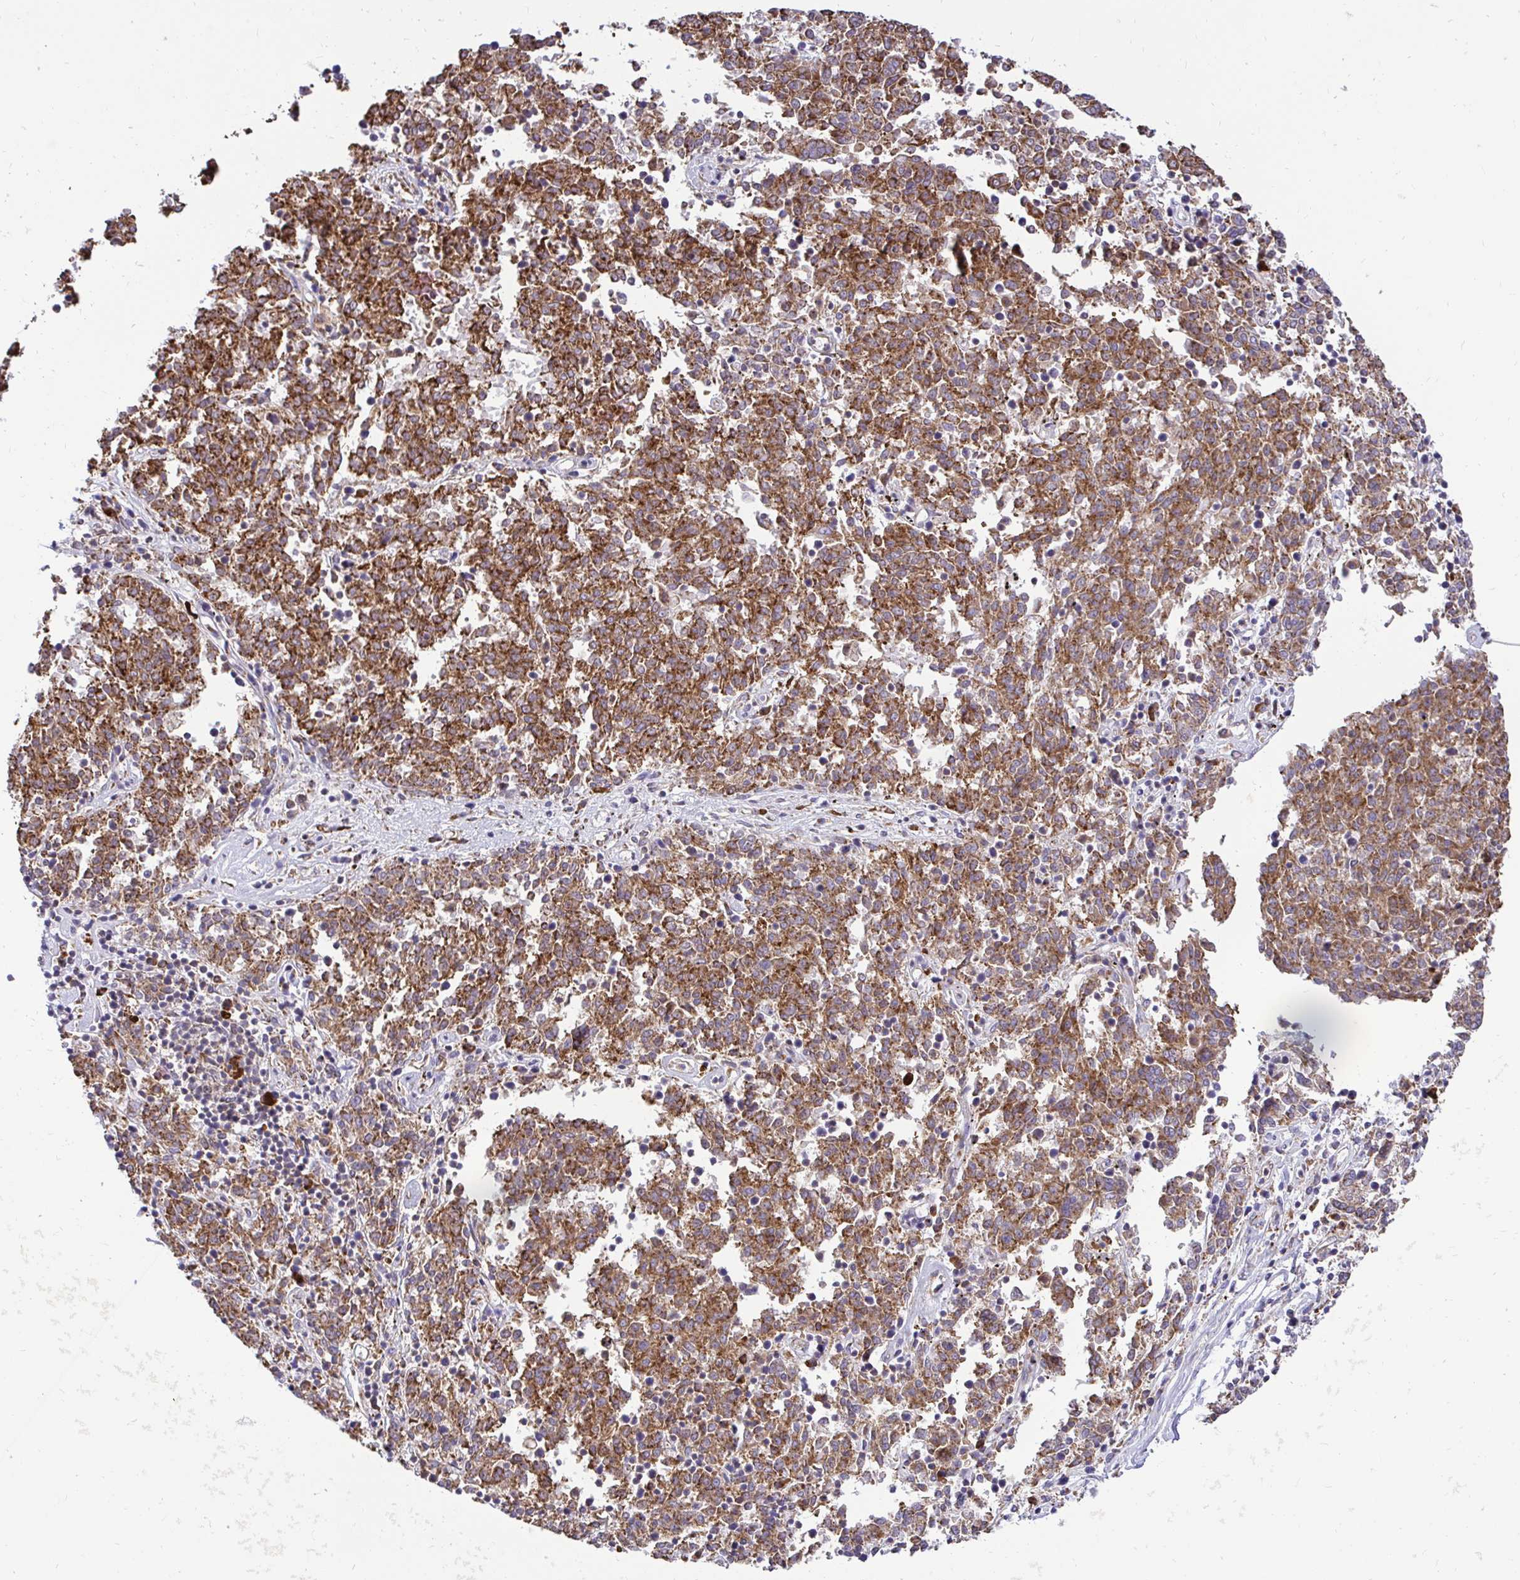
{"staining": {"intensity": "strong", "quantity": ">75%", "location": "cytoplasmic/membranous"}, "tissue": "melanoma", "cell_type": "Tumor cells", "image_type": "cancer", "snomed": [{"axis": "morphology", "description": "Malignant melanoma, NOS"}, {"axis": "topography", "description": "Skin"}], "caption": "Protein analysis of melanoma tissue reveals strong cytoplasmic/membranous expression in approximately >75% of tumor cells.", "gene": "NAALAD2", "patient": {"sex": "female", "age": 72}}